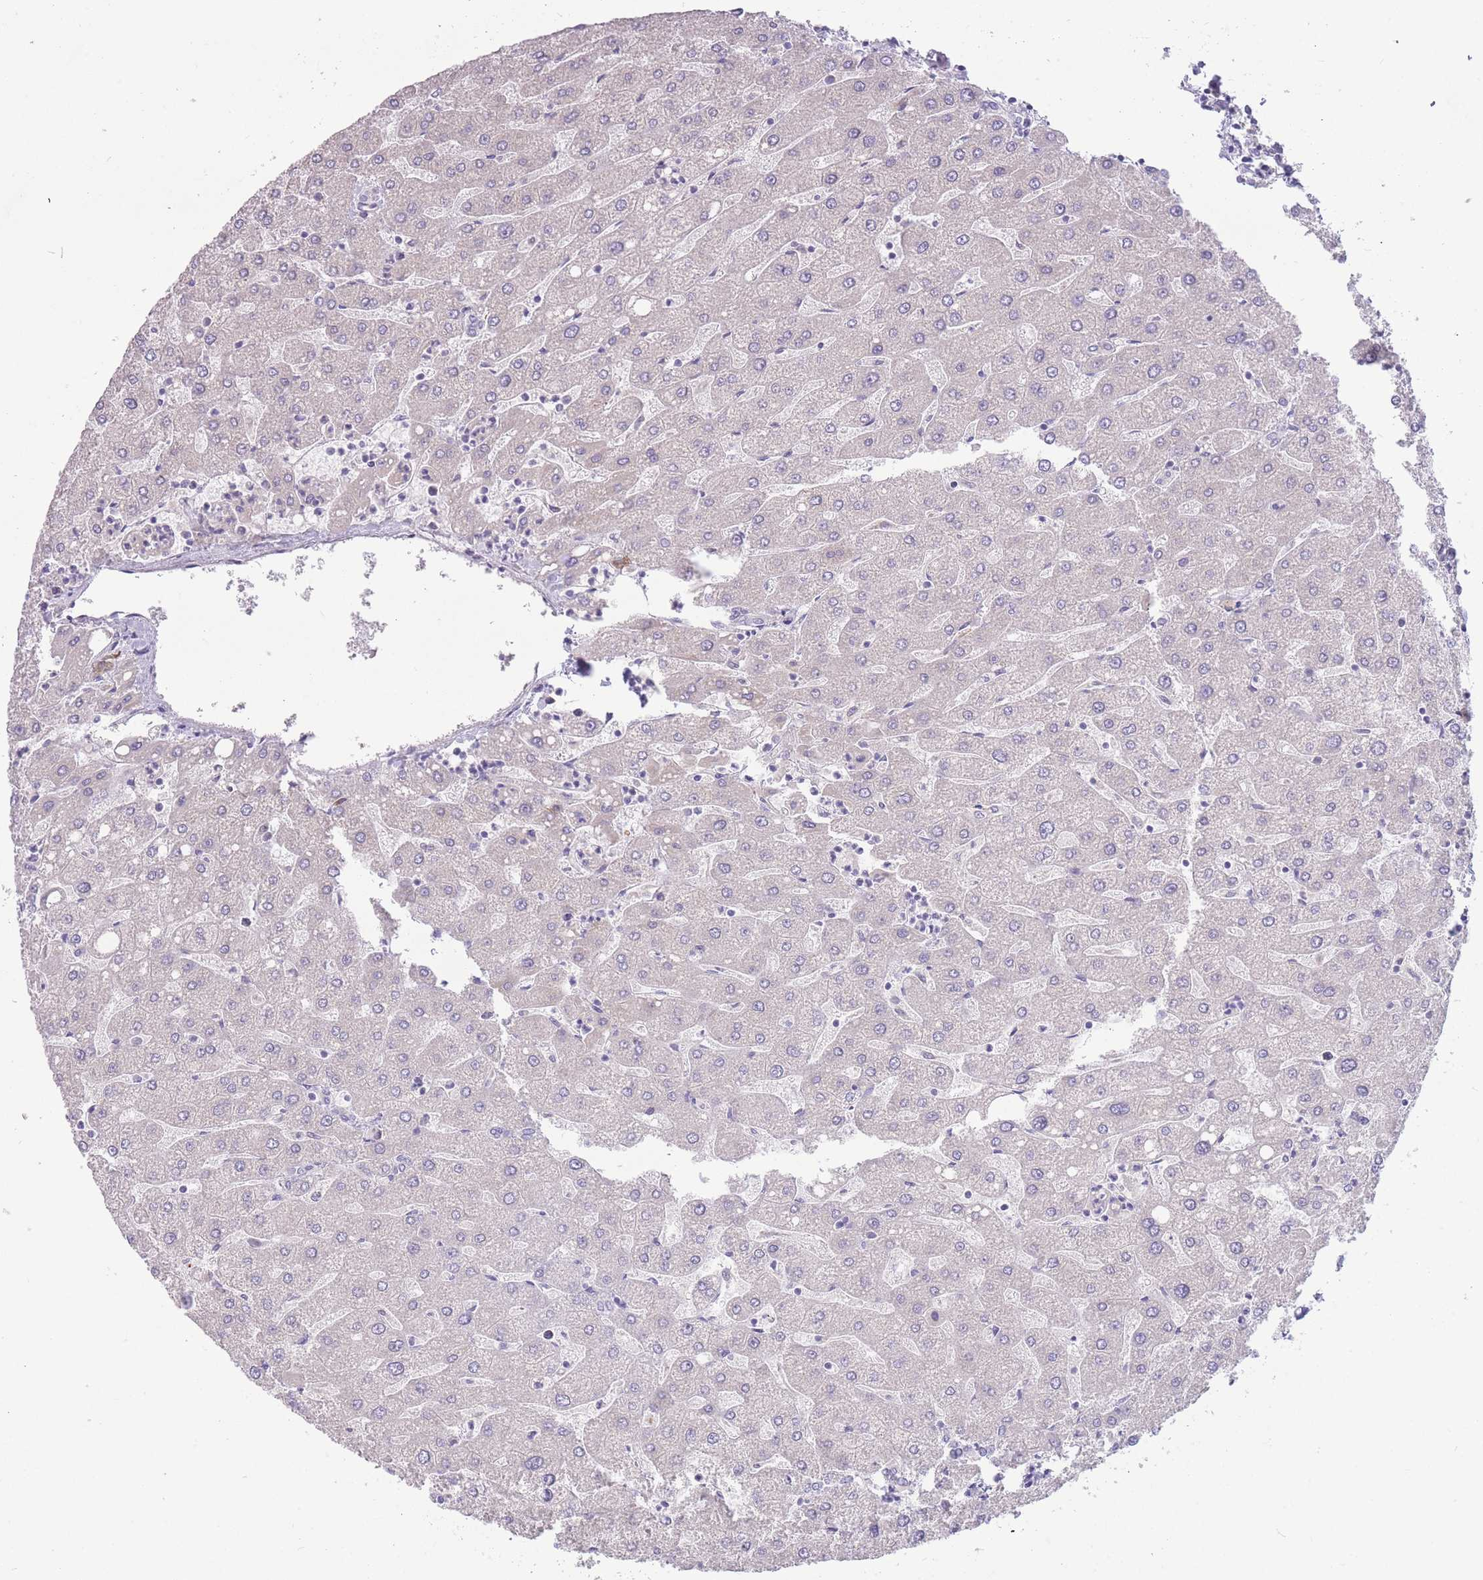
{"staining": {"intensity": "negative", "quantity": "none", "location": "none"}, "tissue": "liver", "cell_type": "Cholangiocytes", "image_type": "normal", "snomed": [{"axis": "morphology", "description": "Normal tissue, NOS"}, {"axis": "topography", "description": "Liver"}], "caption": "Immunohistochemical staining of benign liver exhibits no significant positivity in cholangiocytes.", "gene": "TRAPPC5", "patient": {"sex": "male", "age": 67}}